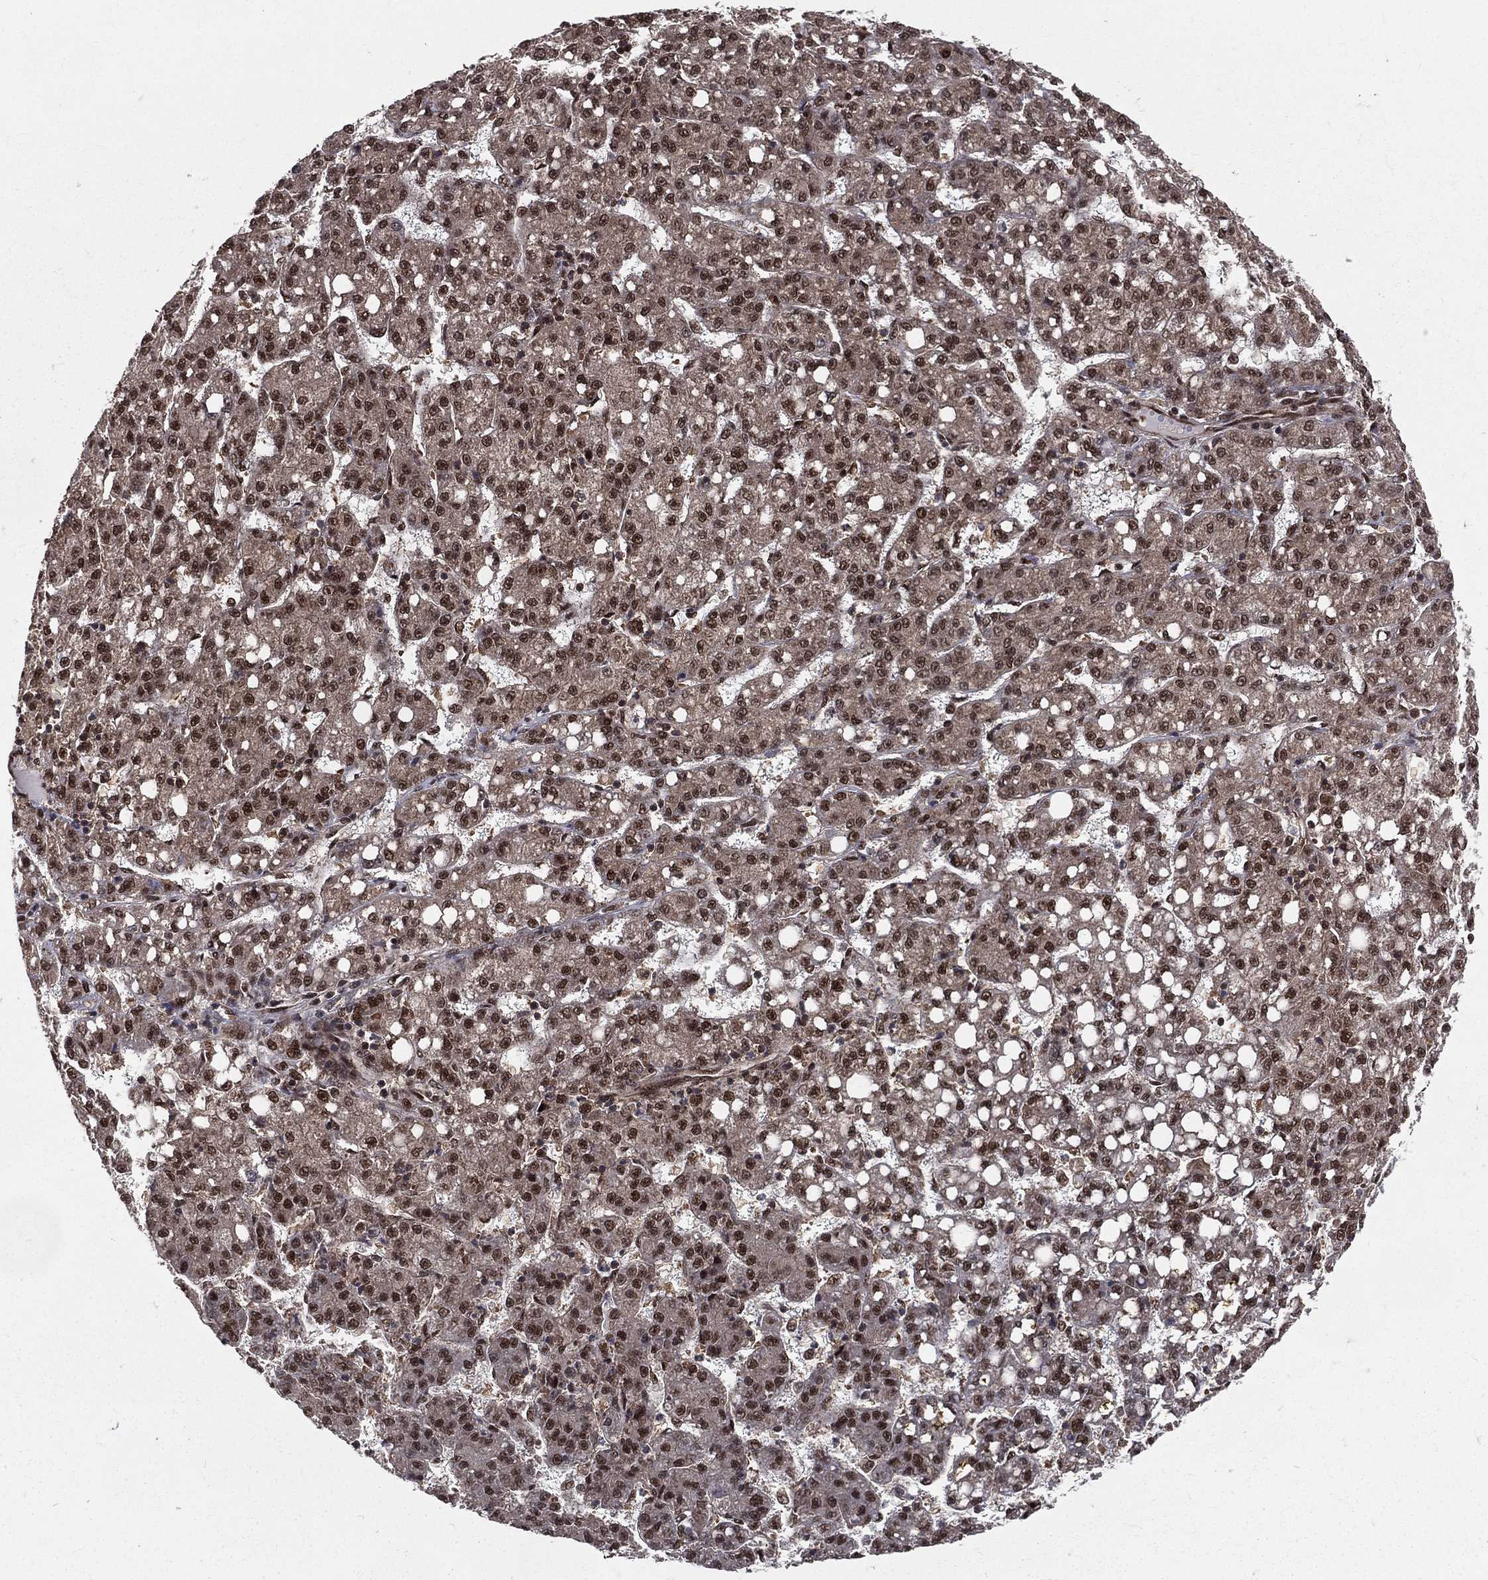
{"staining": {"intensity": "strong", "quantity": ">75%", "location": "nuclear"}, "tissue": "liver cancer", "cell_type": "Tumor cells", "image_type": "cancer", "snomed": [{"axis": "morphology", "description": "Carcinoma, Hepatocellular, NOS"}, {"axis": "topography", "description": "Liver"}], "caption": "Immunohistochemistry (IHC) (DAB (3,3'-diaminobenzidine)) staining of hepatocellular carcinoma (liver) demonstrates strong nuclear protein staining in about >75% of tumor cells.", "gene": "COPS4", "patient": {"sex": "female", "age": 65}}